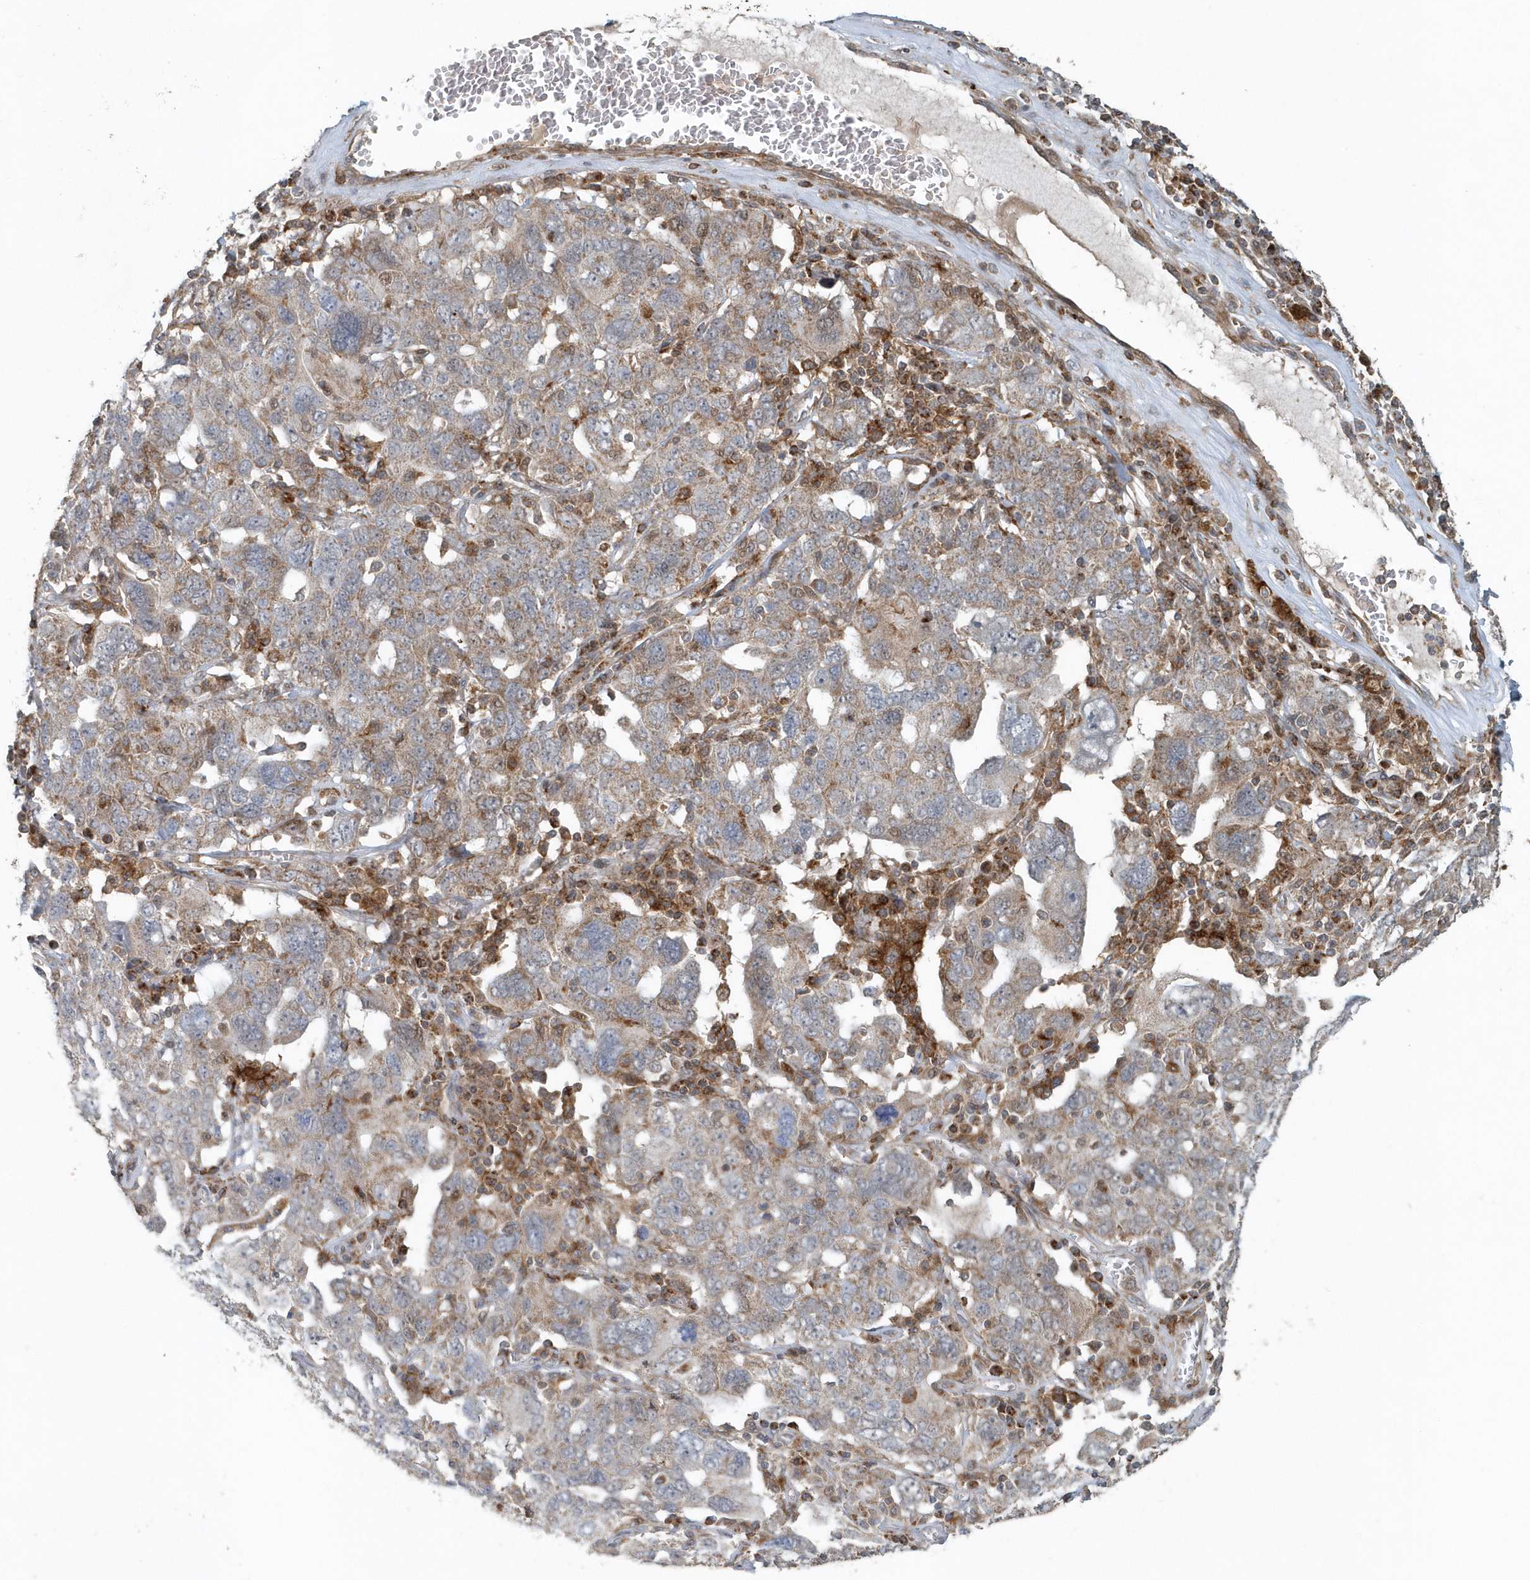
{"staining": {"intensity": "moderate", "quantity": "<25%", "location": "cytoplasmic/membranous,nuclear"}, "tissue": "ovarian cancer", "cell_type": "Tumor cells", "image_type": "cancer", "snomed": [{"axis": "morphology", "description": "Carcinoma, endometroid"}, {"axis": "topography", "description": "Ovary"}], "caption": "A brown stain highlights moderate cytoplasmic/membranous and nuclear staining of a protein in ovarian cancer tumor cells.", "gene": "MMUT", "patient": {"sex": "female", "age": 62}}